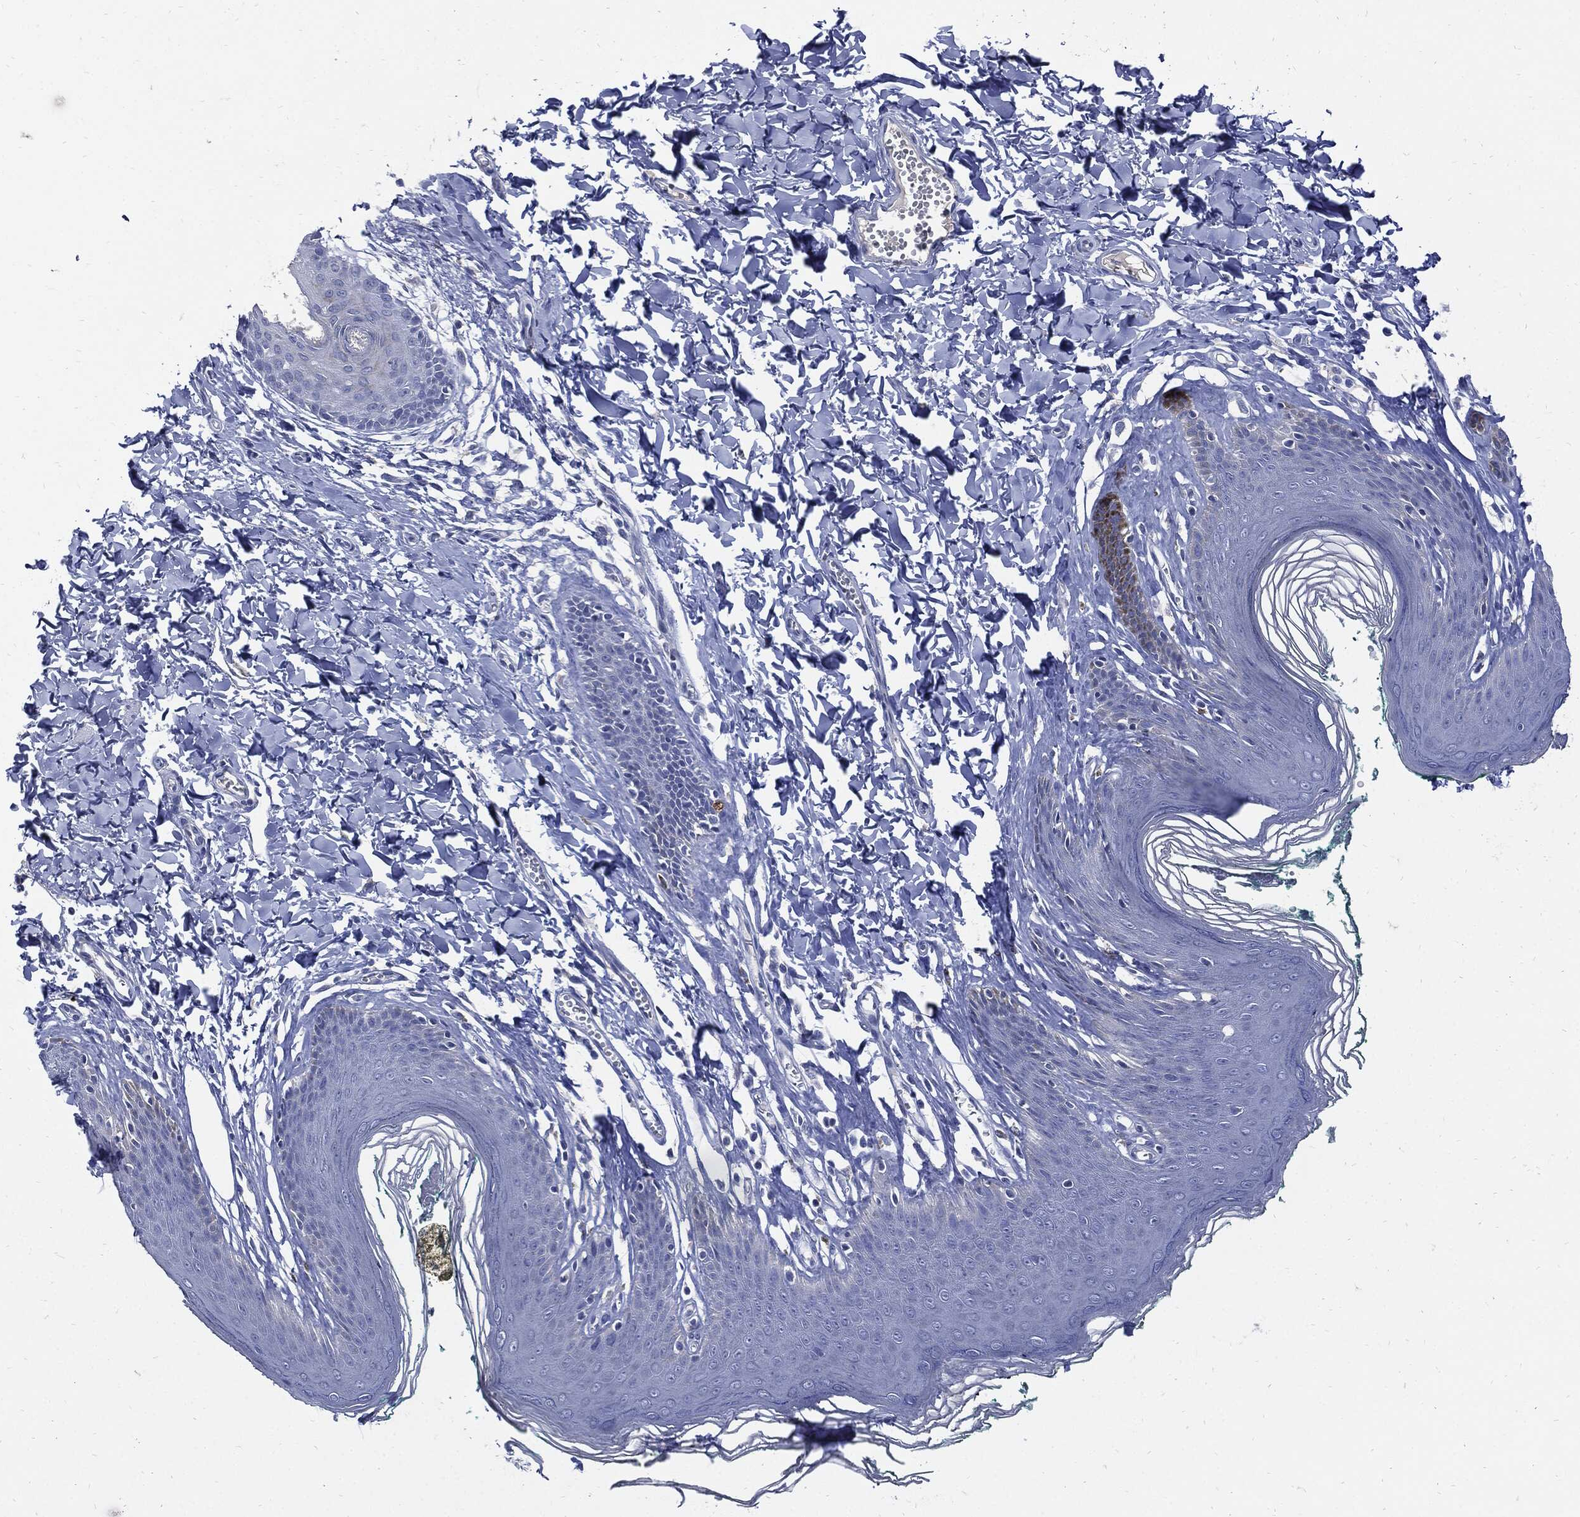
{"staining": {"intensity": "negative", "quantity": "none", "location": "none"}, "tissue": "skin", "cell_type": "Epidermal cells", "image_type": "normal", "snomed": [{"axis": "morphology", "description": "Normal tissue, NOS"}, {"axis": "topography", "description": "Vulva"}], "caption": "A high-resolution micrograph shows IHC staining of benign skin, which reveals no significant positivity in epidermal cells.", "gene": "CPE", "patient": {"sex": "female", "age": 66}}